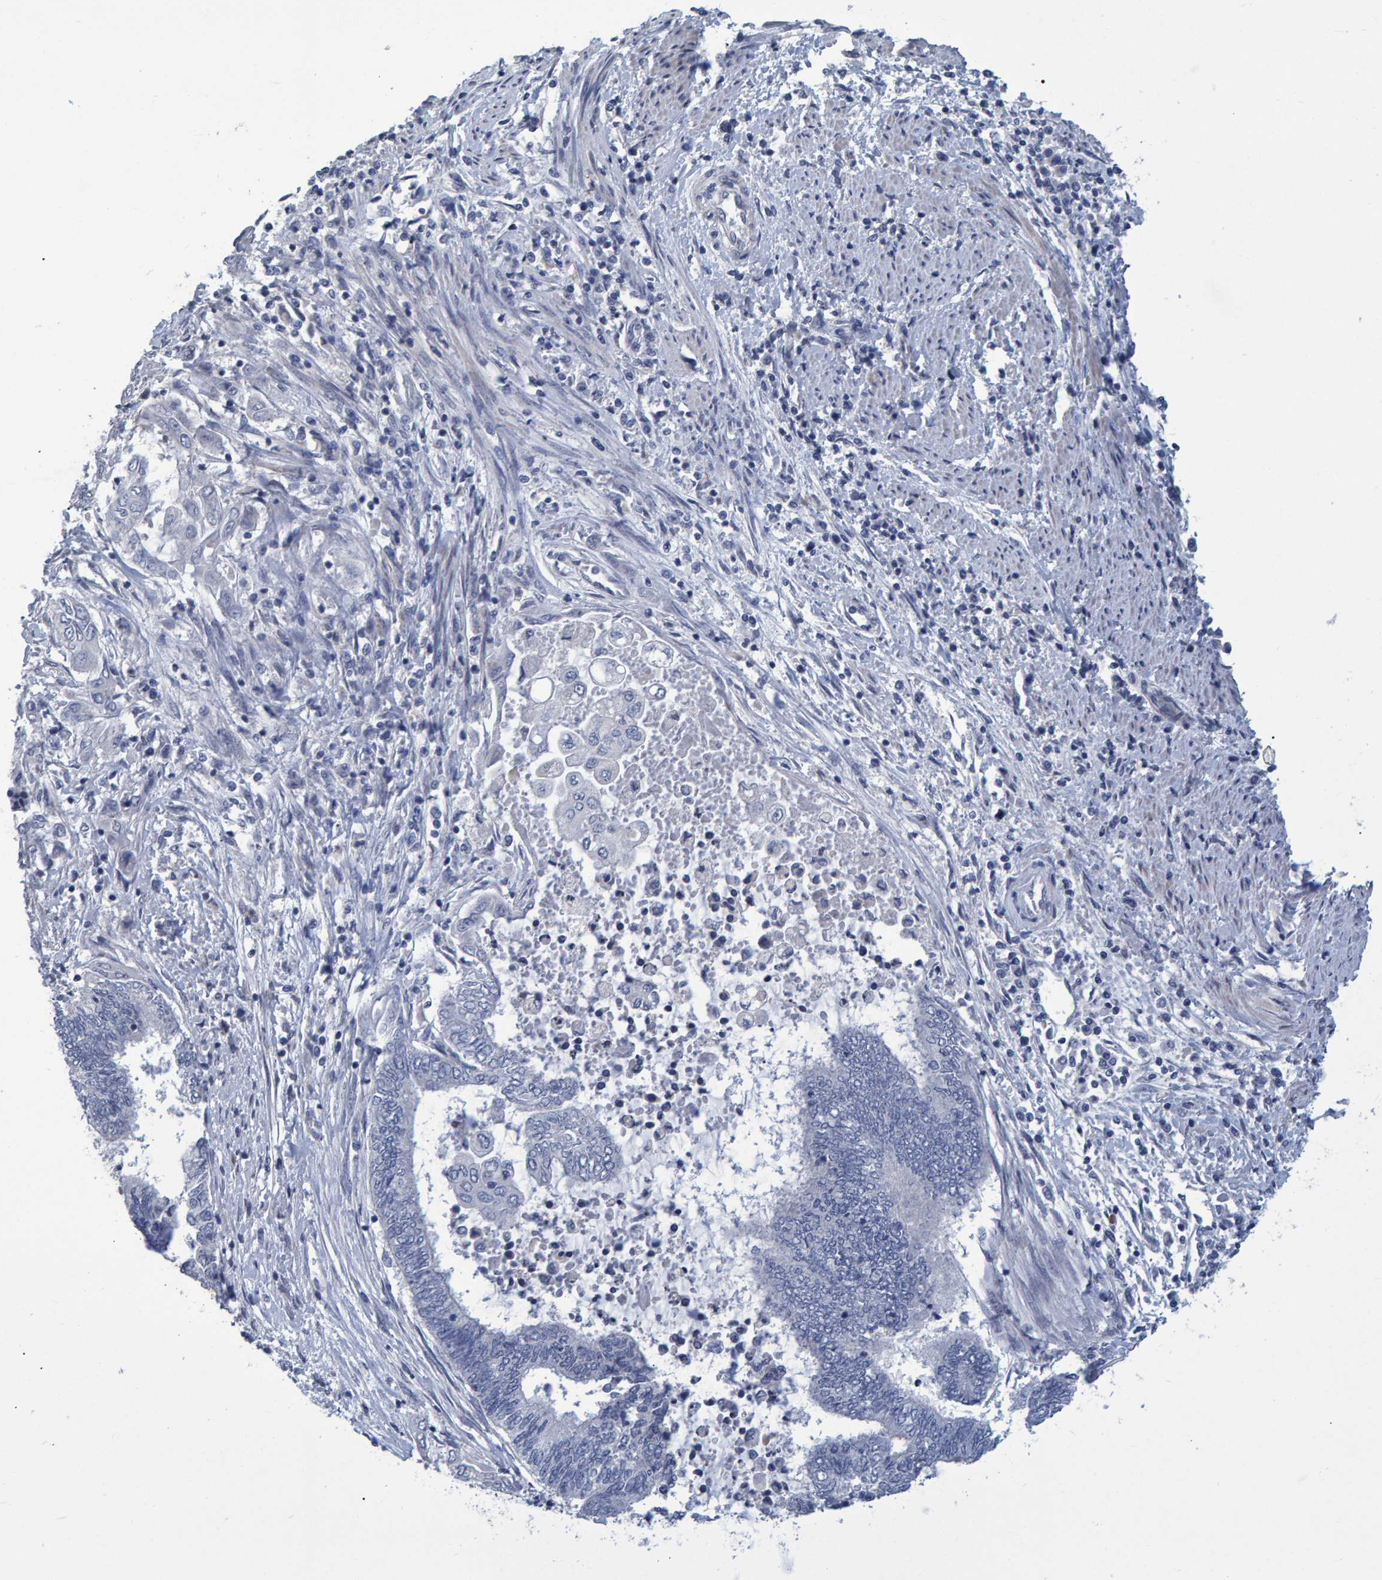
{"staining": {"intensity": "negative", "quantity": "none", "location": "none"}, "tissue": "endometrial cancer", "cell_type": "Tumor cells", "image_type": "cancer", "snomed": [{"axis": "morphology", "description": "Adenocarcinoma, NOS"}, {"axis": "topography", "description": "Uterus"}, {"axis": "topography", "description": "Endometrium"}], "caption": "Endometrial cancer (adenocarcinoma) was stained to show a protein in brown. There is no significant positivity in tumor cells.", "gene": "QKI", "patient": {"sex": "female", "age": 70}}